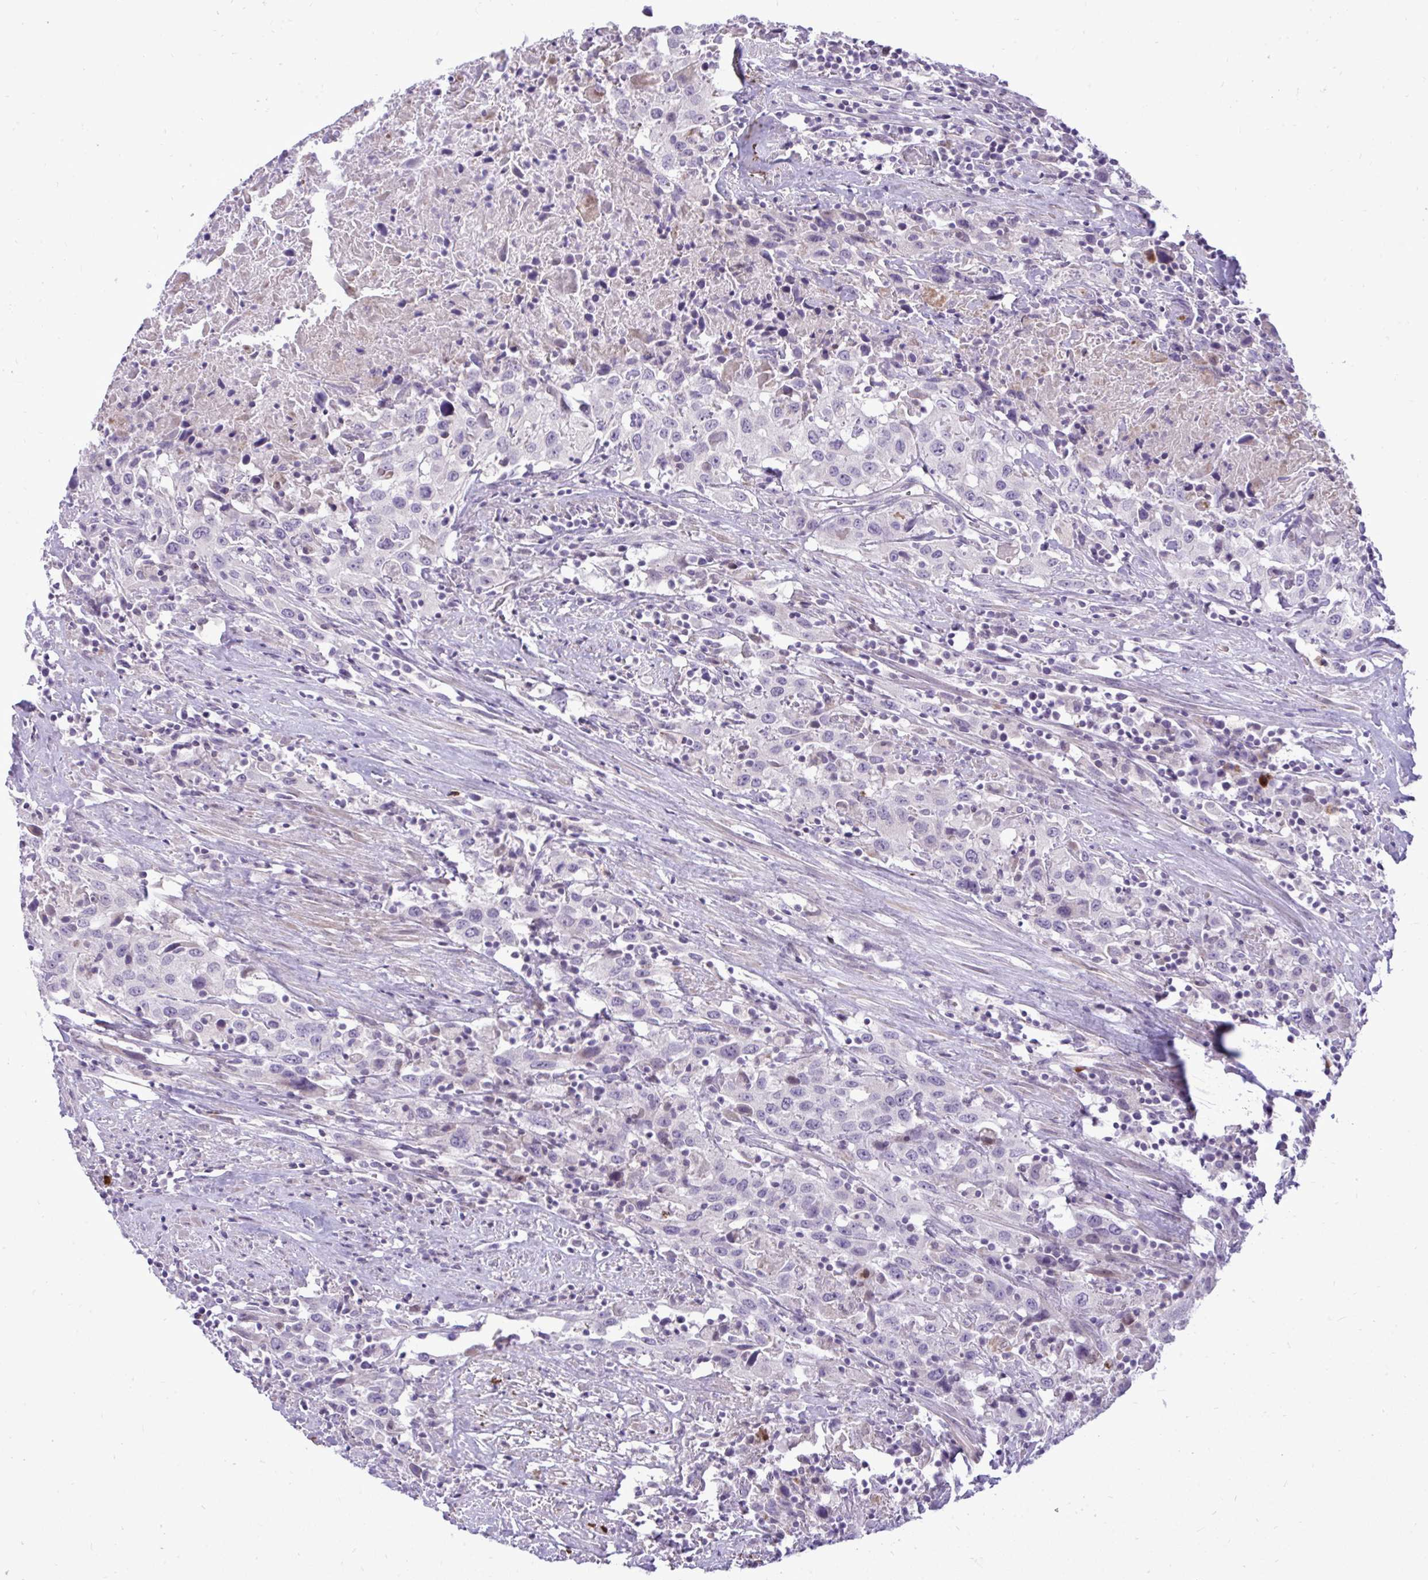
{"staining": {"intensity": "negative", "quantity": "none", "location": "none"}, "tissue": "urothelial cancer", "cell_type": "Tumor cells", "image_type": "cancer", "snomed": [{"axis": "morphology", "description": "Urothelial carcinoma, High grade"}, {"axis": "topography", "description": "Urinary bladder"}], "caption": "There is no significant positivity in tumor cells of high-grade urothelial carcinoma.", "gene": "SPAG1", "patient": {"sex": "male", "age": 61}}